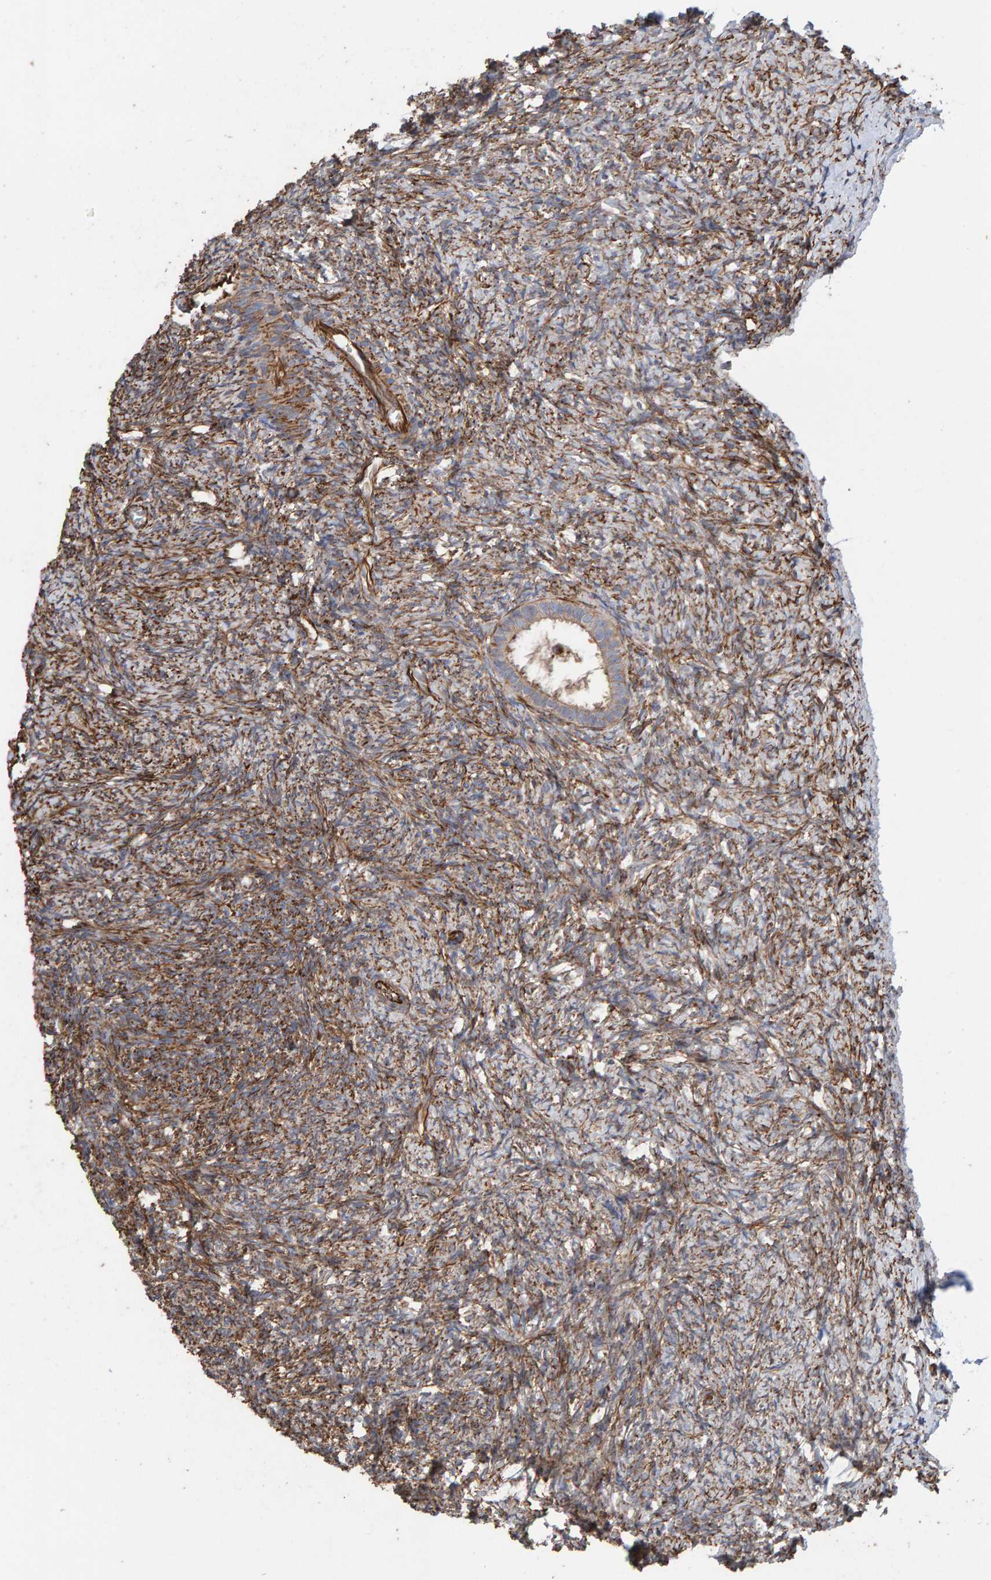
{"staining": {"intensity": "weak", "quantity": ">75%", "location": "cytoplasmic/membranous"}, "tissue": "ovary", "cell_type": "Follicle cells", "image_type": "normal", "snomed": [{"axis": "morphology", "description": "Normal tissue, NOS"}, {"axis": "topography", "description": "Ovary"}], "caption": "Ovary was stained to show a protein in brown. There is low levels of weak cytoplasmic/membranous expression in about >75% of follicle cells. The staining was performed using DAB (3,3'-diaminobenzidine) to visualize the protein expression in brown, while the nuclei were stained in blue with hematoxylin (Magnification: 20x).", "gene": "ZNF347", "patient": {"sex": "female", "age": 41}}